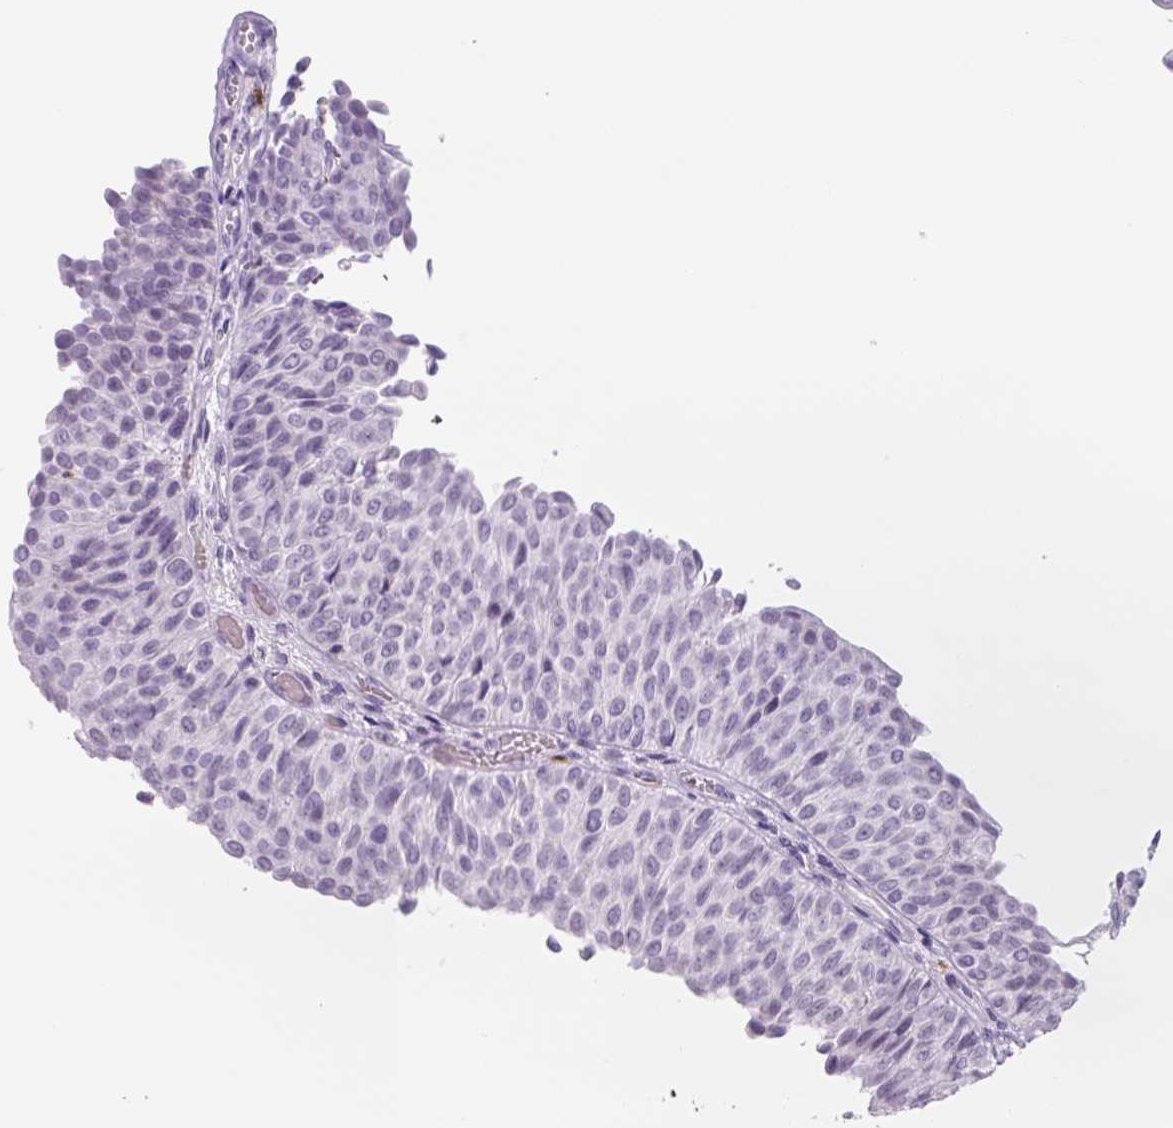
{"staining": {"intensity": "negative", "quantity": "none", "location": "none"}, "tissue": "urothelial cancer", "cell_type": "Tumor cells", "image_type": "cancer", "snomed": [{"axis": "morphology", "description": "Urothelial carcinoma, Low grade"}, {"axis": "topography", "description": "Urinary bladder"}], "caption": "A high-resolution image shows immunohistochemistry (IHC) staining of urothelial cancer, which demonstrates no significant expression in tumor cells.", "gene": "TNFRSF8", "patient": {"sex": "male", "age": 78}}